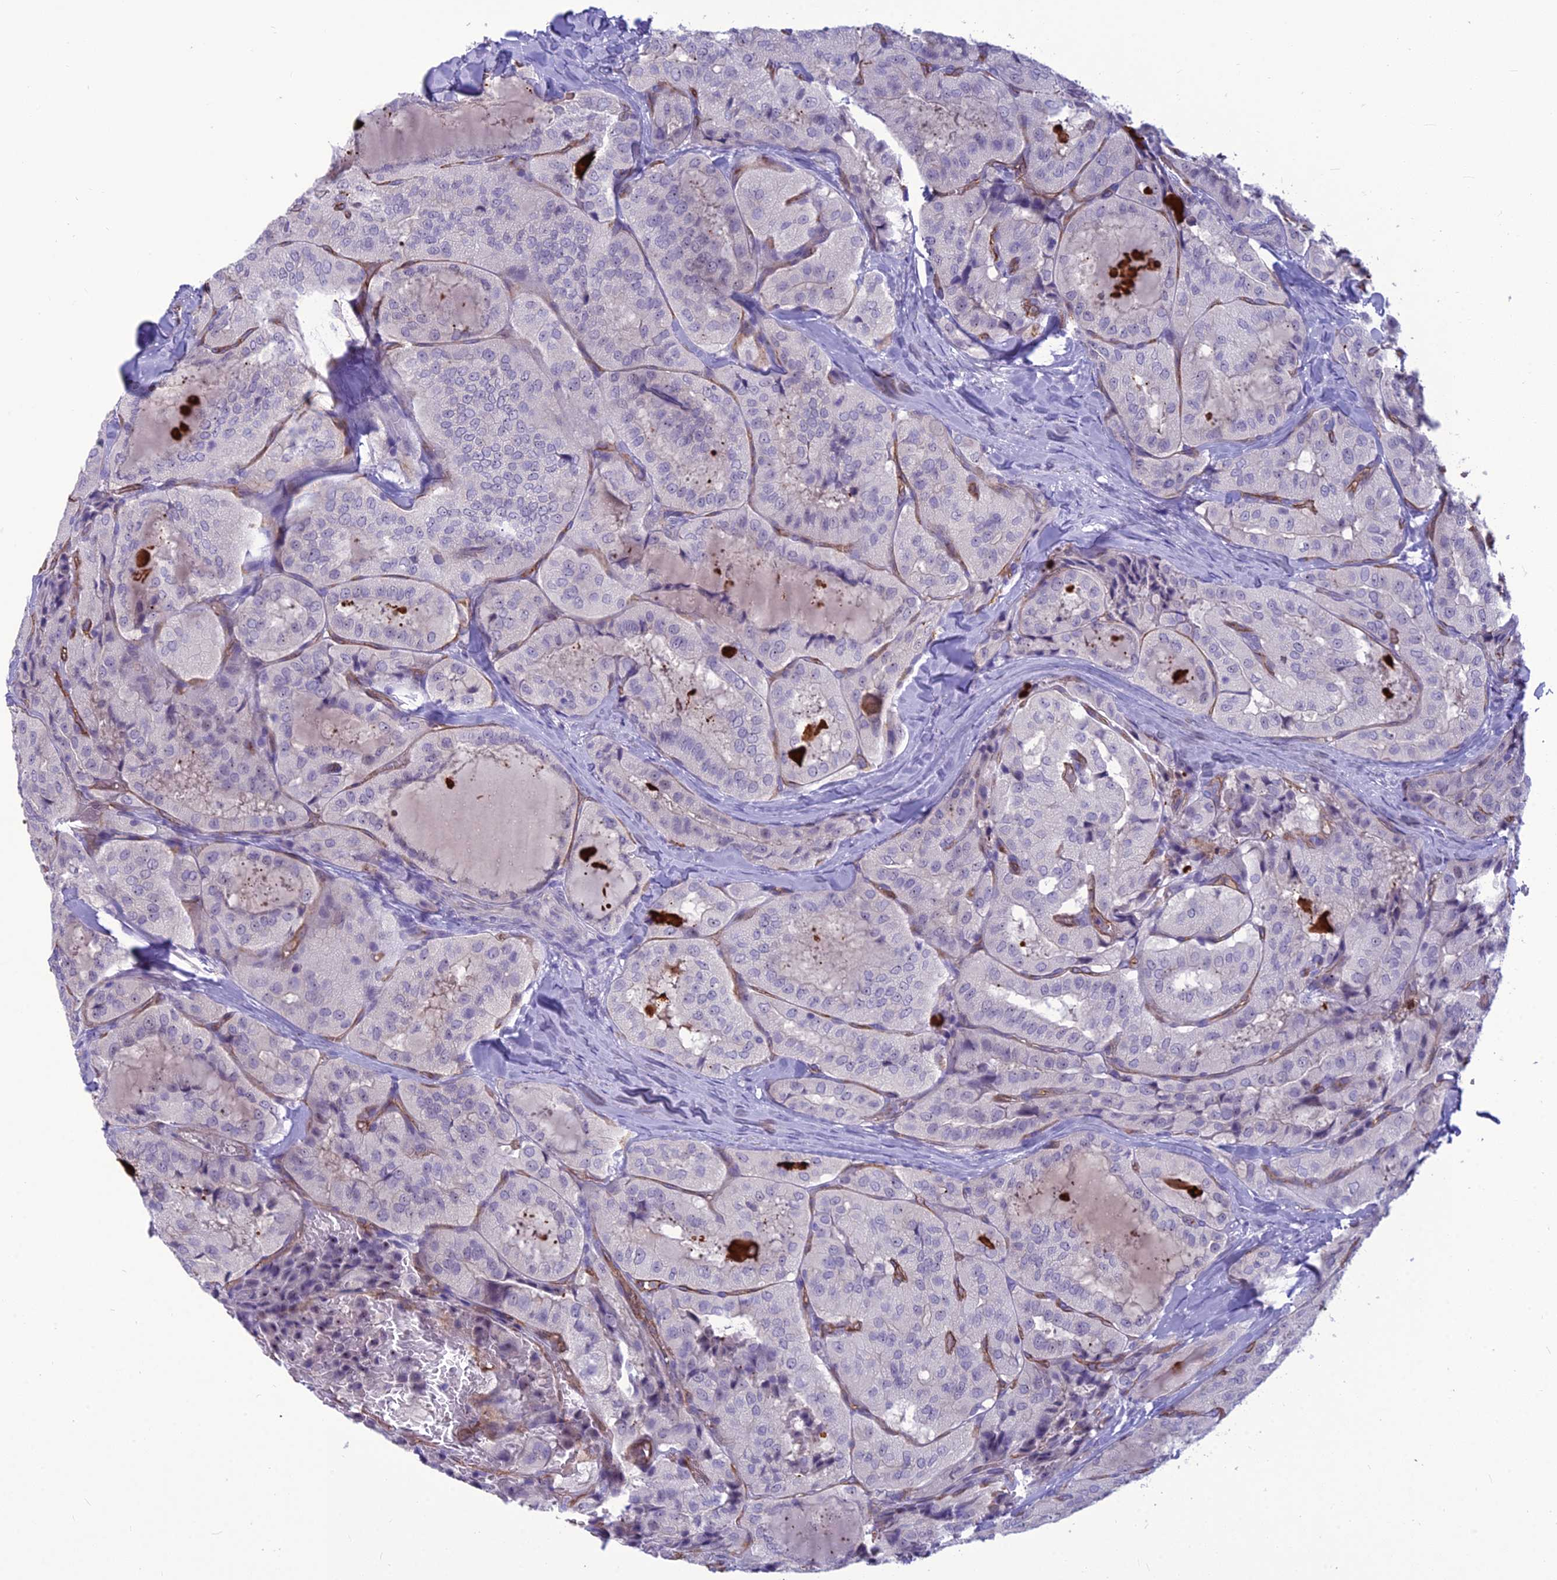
{"staining": {"intensity": "negative", "quantity": "none", "location": "none"}, "tissue": "thyroid cancer", "cell_type": "Tumor cells", "image_type": "cancer", "snomed": [{"axis": "morphology", "description": "Normal tissue, NOS"}, {"axis": "morphology", "description": "Papillary adenocarcinoma, NOS"}, {"axis": "topography", "description": "Thyroid gland"}], "caption": "This is a histopathology image of immunohistochemistry (IHC) staining of papillary adenocarcinoma (thyroid), which shows no staining in tumor cells.", "gene": "BBS7", "patient": {"sex": "female", "age": 59}}